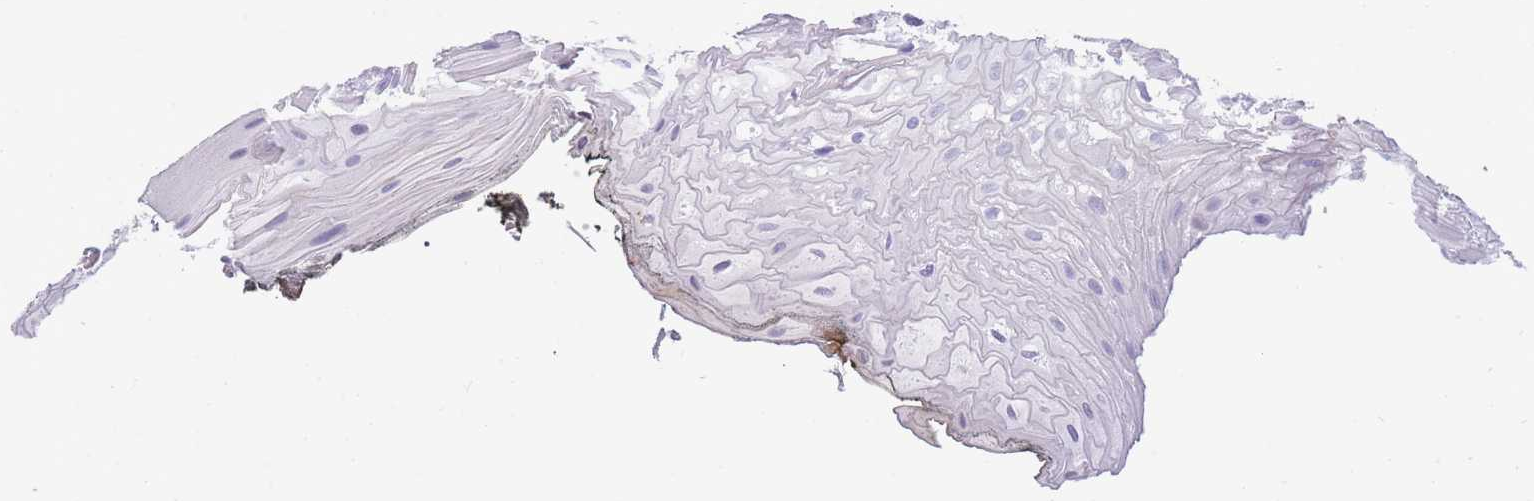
{"staining": {"intensity": "negative", "quantity": "none", "location": "none"}, "tissue": "oral mucosa", "cell_type": "Squamous epithelial cells", "image_type": "normal", "snomed": [{"axis": "morphology", "description": "Normal tissue, NOS"}, {"axis": "morphology", "description": "Squamous cell carcinoma, NOS"}, {"axis": "topography", "description": "Oral tissue"}, {"axis": "topography", "description": "Head-Neck"}], "caption": "An image of oral mucosa stained for a protein displays no brown staining in squamous epithelial cells.", "gene": "ZFP62", "patient": {"sex": "female", "age": 81}}